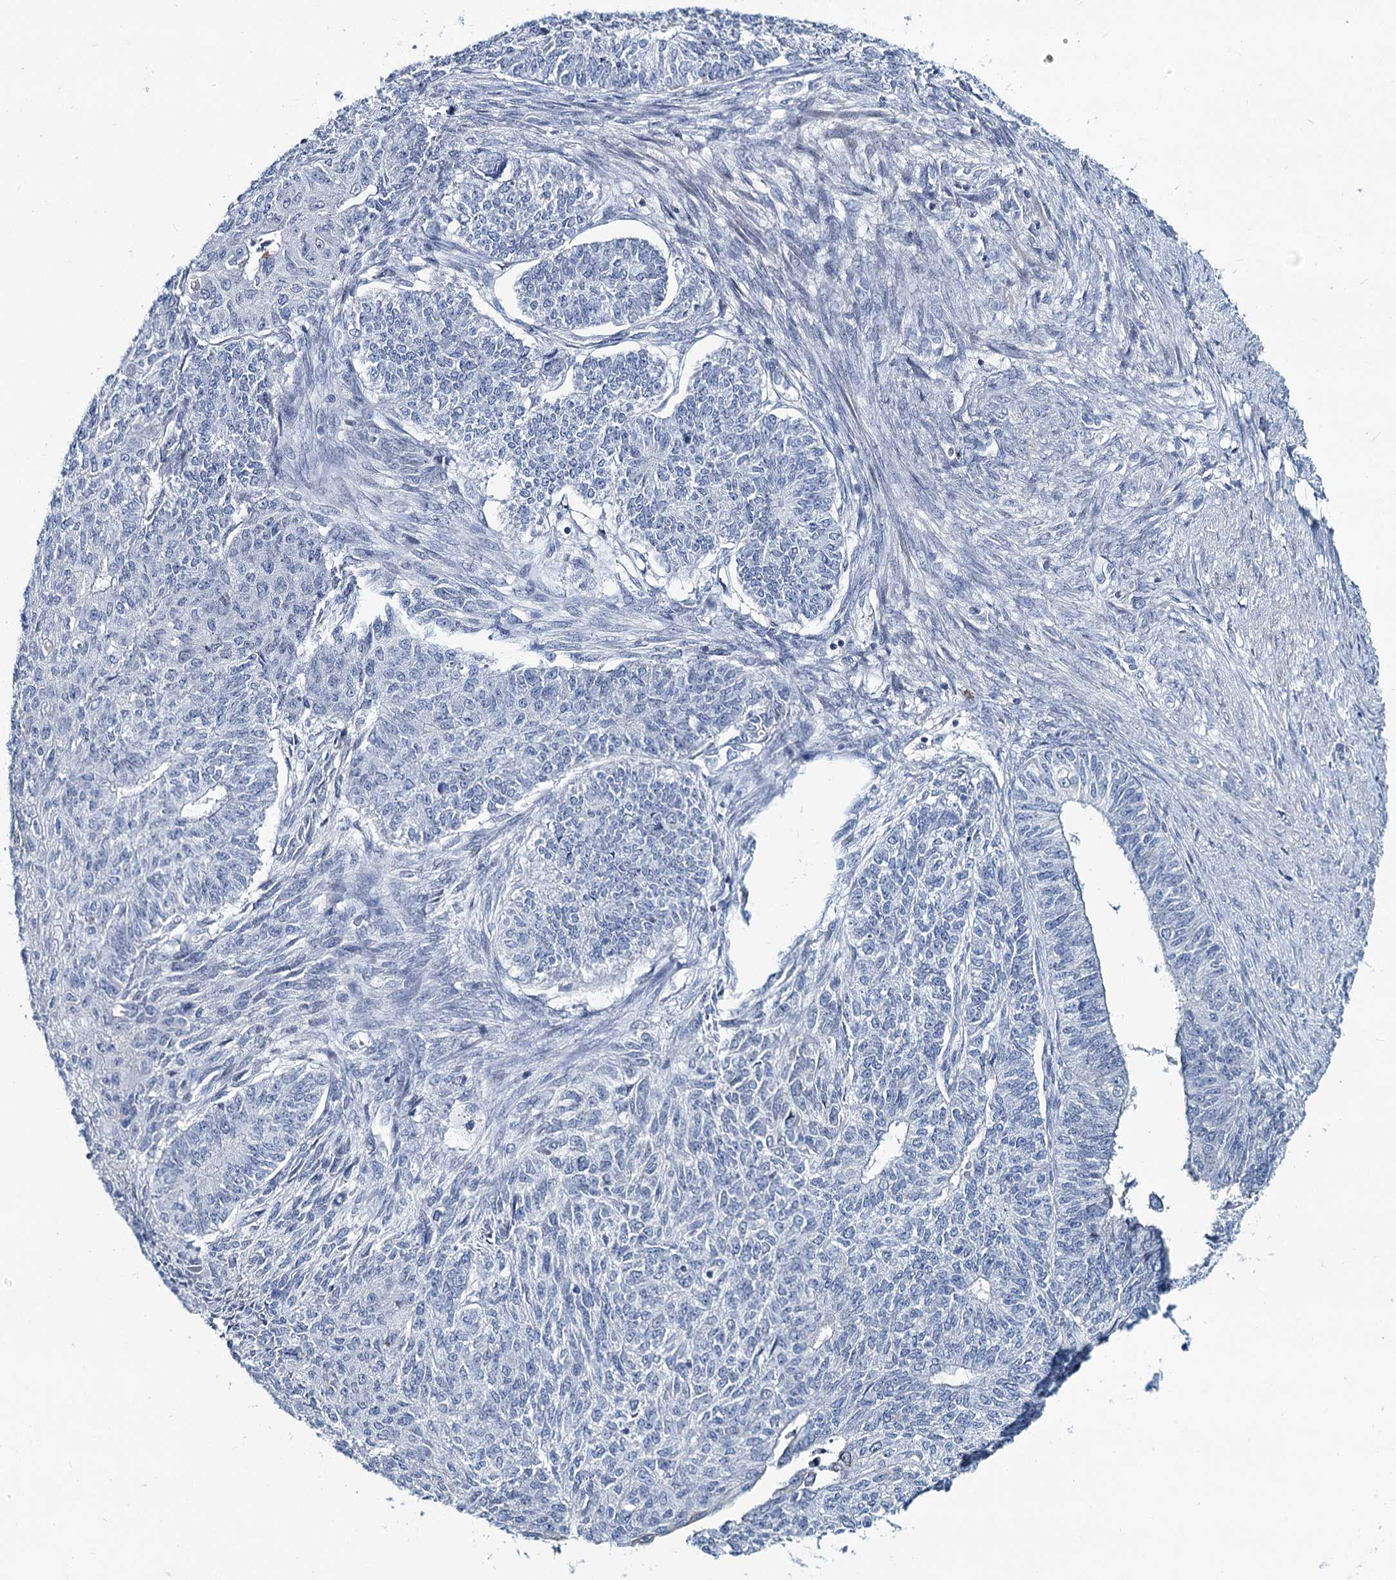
{"staining": {"intensity": "negative", "quantity": "none", "location": "none"}, "tissue": "endometrial cancer", "cell_type": "Tumor cells", "image_type": "cancer", "snomed": [{"axis": "morphology", "description": "Adenocarcinoma, NOS"}, {"axis": "topography", "description": "Endometrium"}], "caption": "Immunohistochemistry histopathology image of endometrial adenocarcinoma stained for a protein (brown), which exhibits no staining in tumor cells.", "gene": "TOX3", "patient": {"sex": "female", "age": 32}}